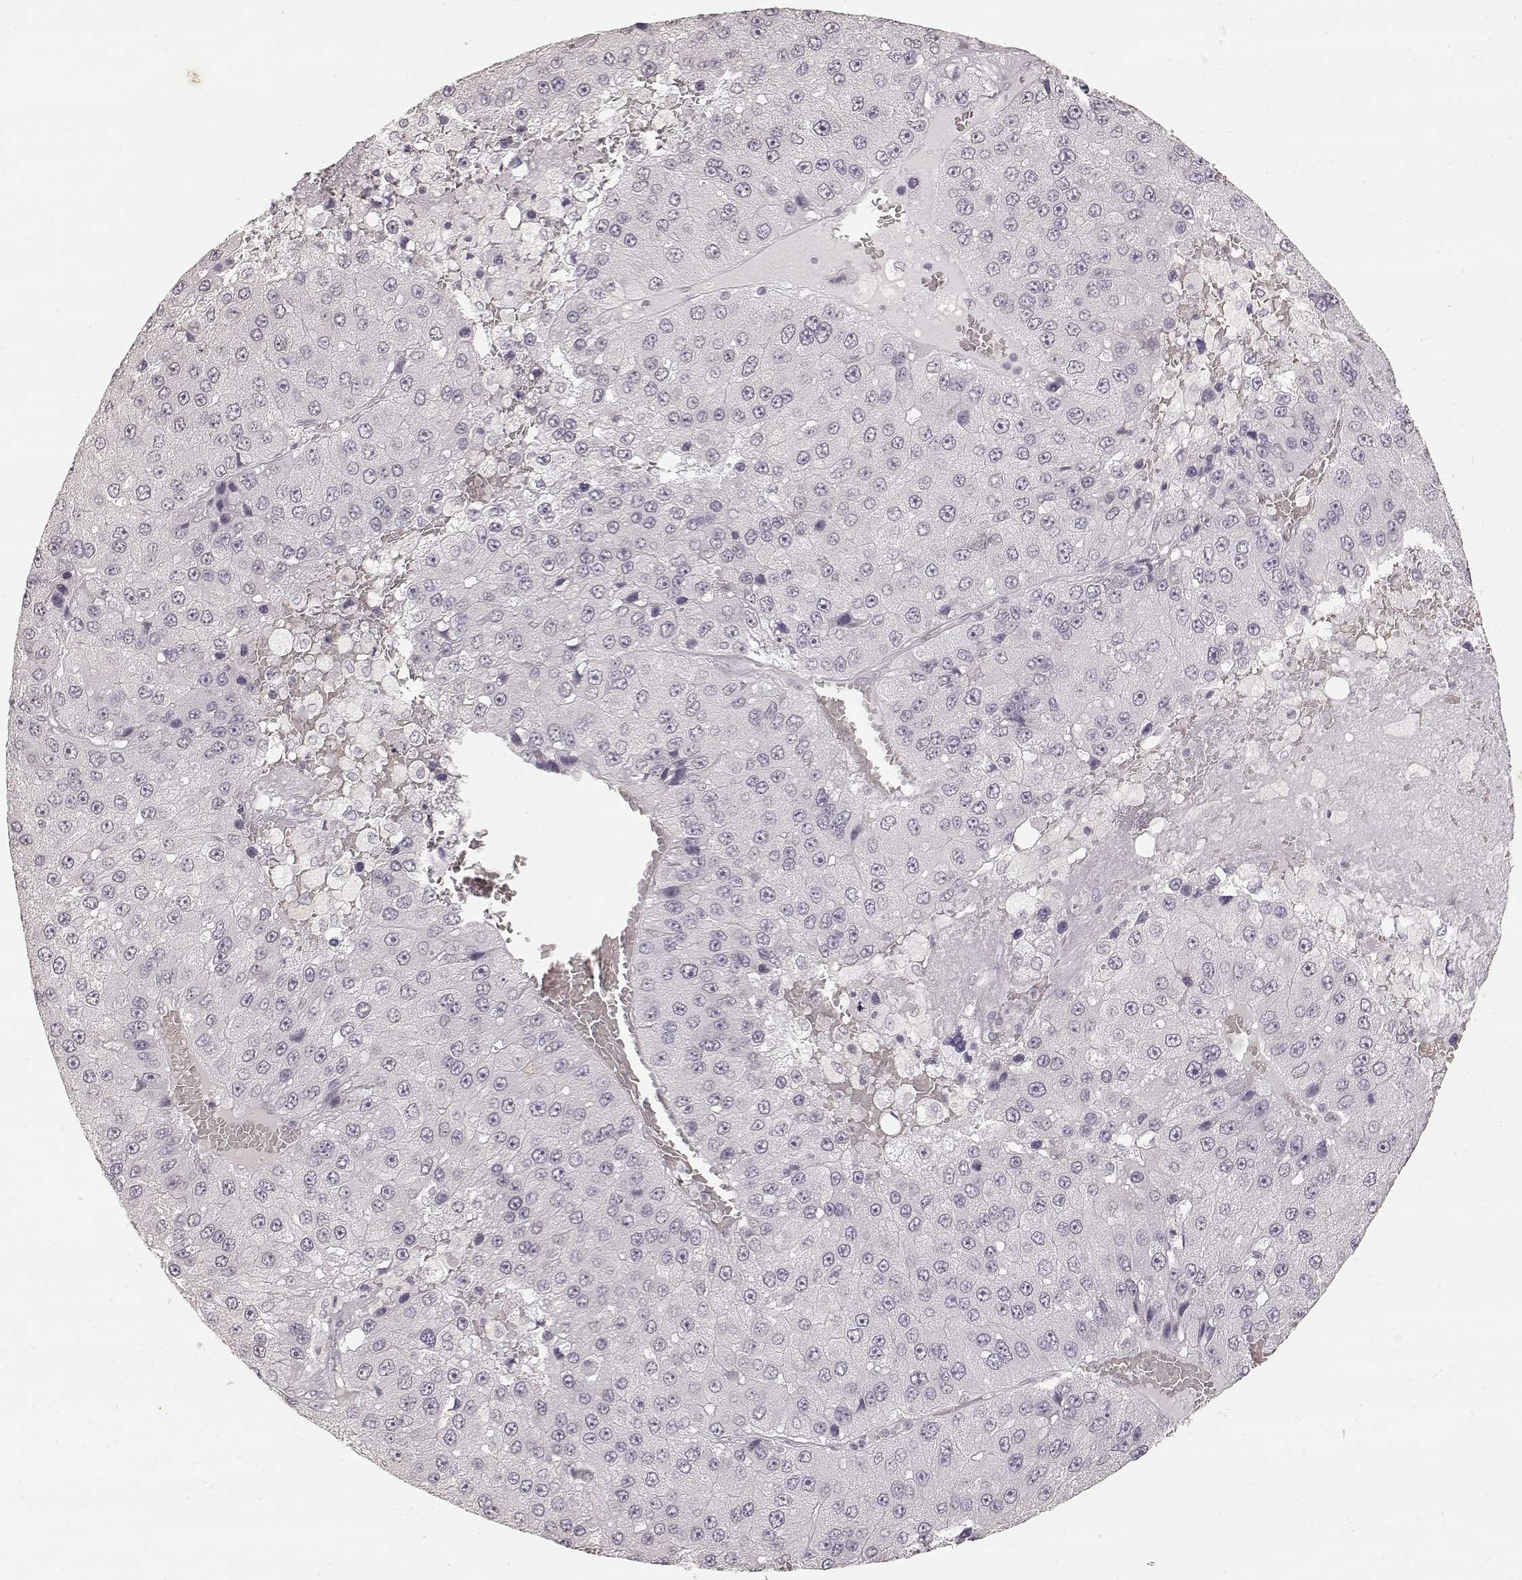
{"staining": {"intensity": "negative", "quantity": "none", "location": "none"}, "tissue": "liver cancer", "cell_type": "Tumor cells", "image_type": "cancer", "snomed": [{"axis": "morphology", "description": "Carcinoma, Hepatocellular, NOS"}, {"axis": "topography", "description": "Liver"}], "caption": "Hepatocellular carcinoma (liver) stained for a protein using immunohistochemistry shows no positivity tumor cells.", "gene": "LAMC2", "patient": {"sex": "female", "age": 73}}